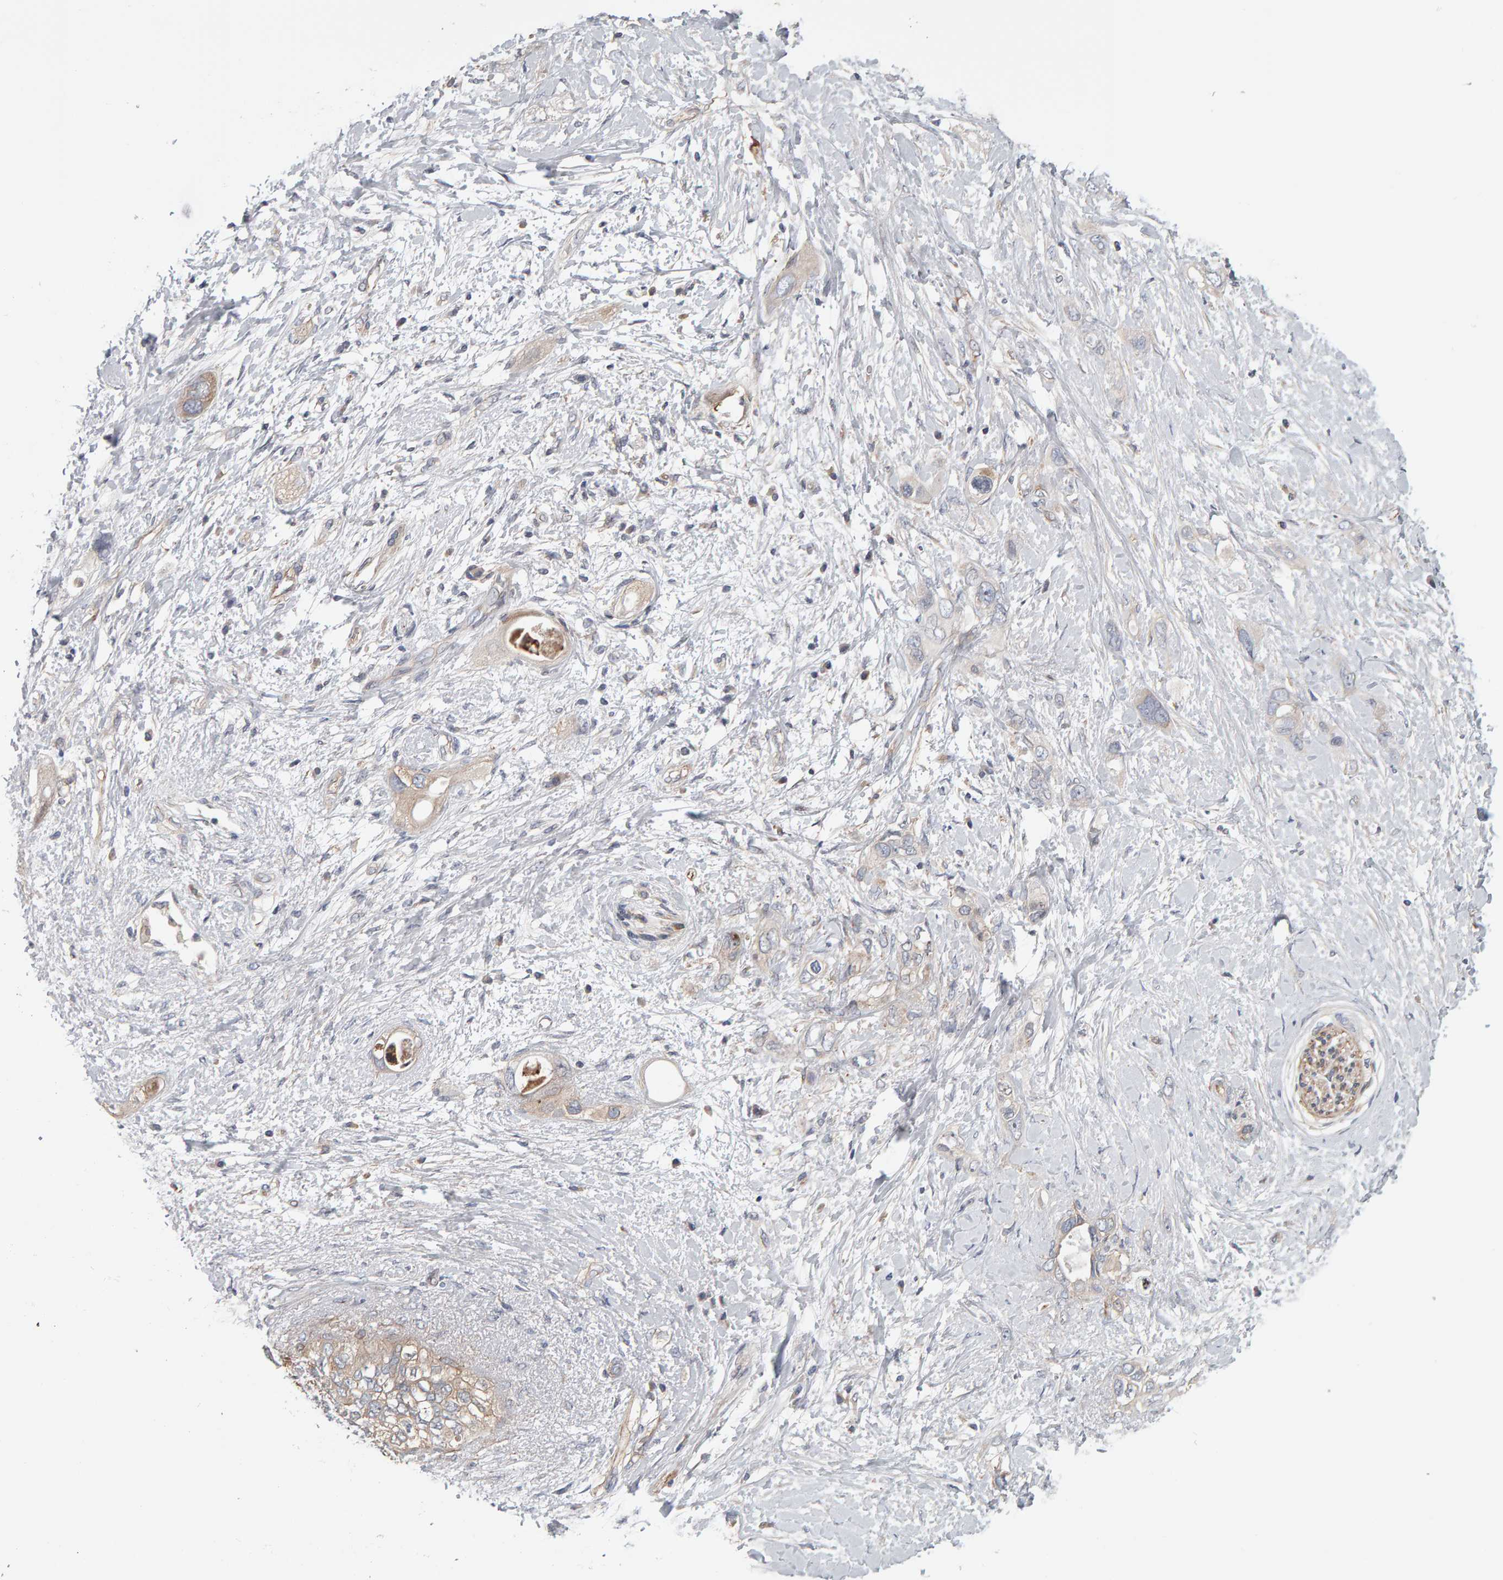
{"staining": {"intensity": "weak", "quantity": "<25%", "location": "cytoplasmic/membranous"}, "tissue": "pancreatic cancer", "cell_type": "Tumor cells", "image_type": "cancer", "snomed": [{"axis": "morphology", "description": "Adenocarcinoma, NOS"}, {"axis": "topography", "description": "Pancreas"}], "caption": "DAB immunohistochemical staining of pancreatic cancer displays no significant positivity in tumor cells.", "gene": "C9orf72", "patient": {"sex": "female", "age": 56}}